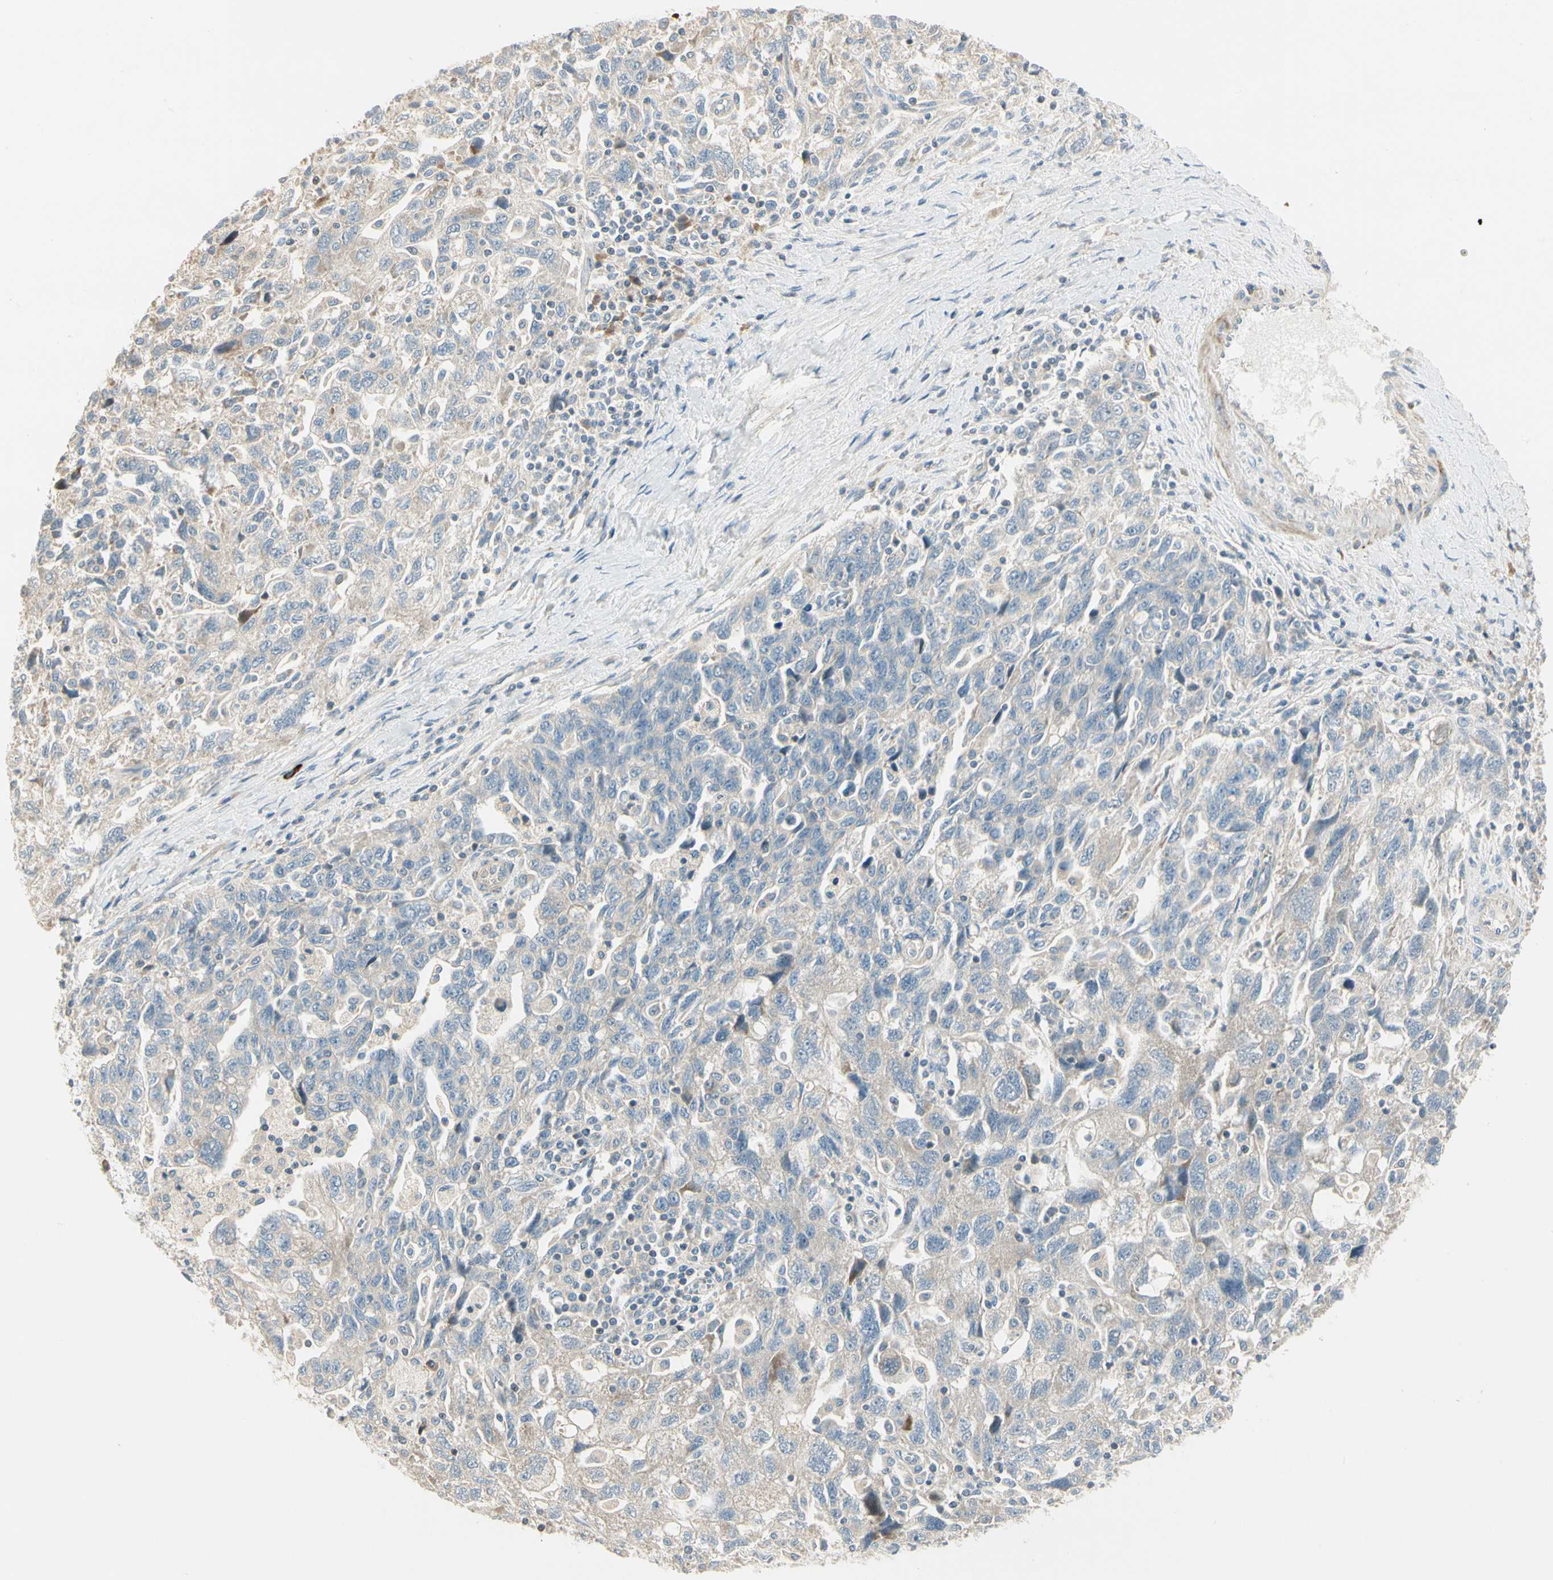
{"staining": {"intensity": "negative", "quantity": "none", "location": "none"}, "tissue": "ovarian cancer", "cell_type": "Tumor cells", "image_type": "cancer", "snomed": [{"axis": "morphology", "description": "Carcinoma, NOS"}, {"axis": "morphology", "description": "Cystadenocarcinoma, serous, NOS"}, {"axis": "topography", "description": "Ovary"}], "caption": "The photomicrograph reveals no staining of tumor cells in ovarian carcinoma.", "gene": "ADGRA3", "patient": {"sex": "female", "age": 69}}